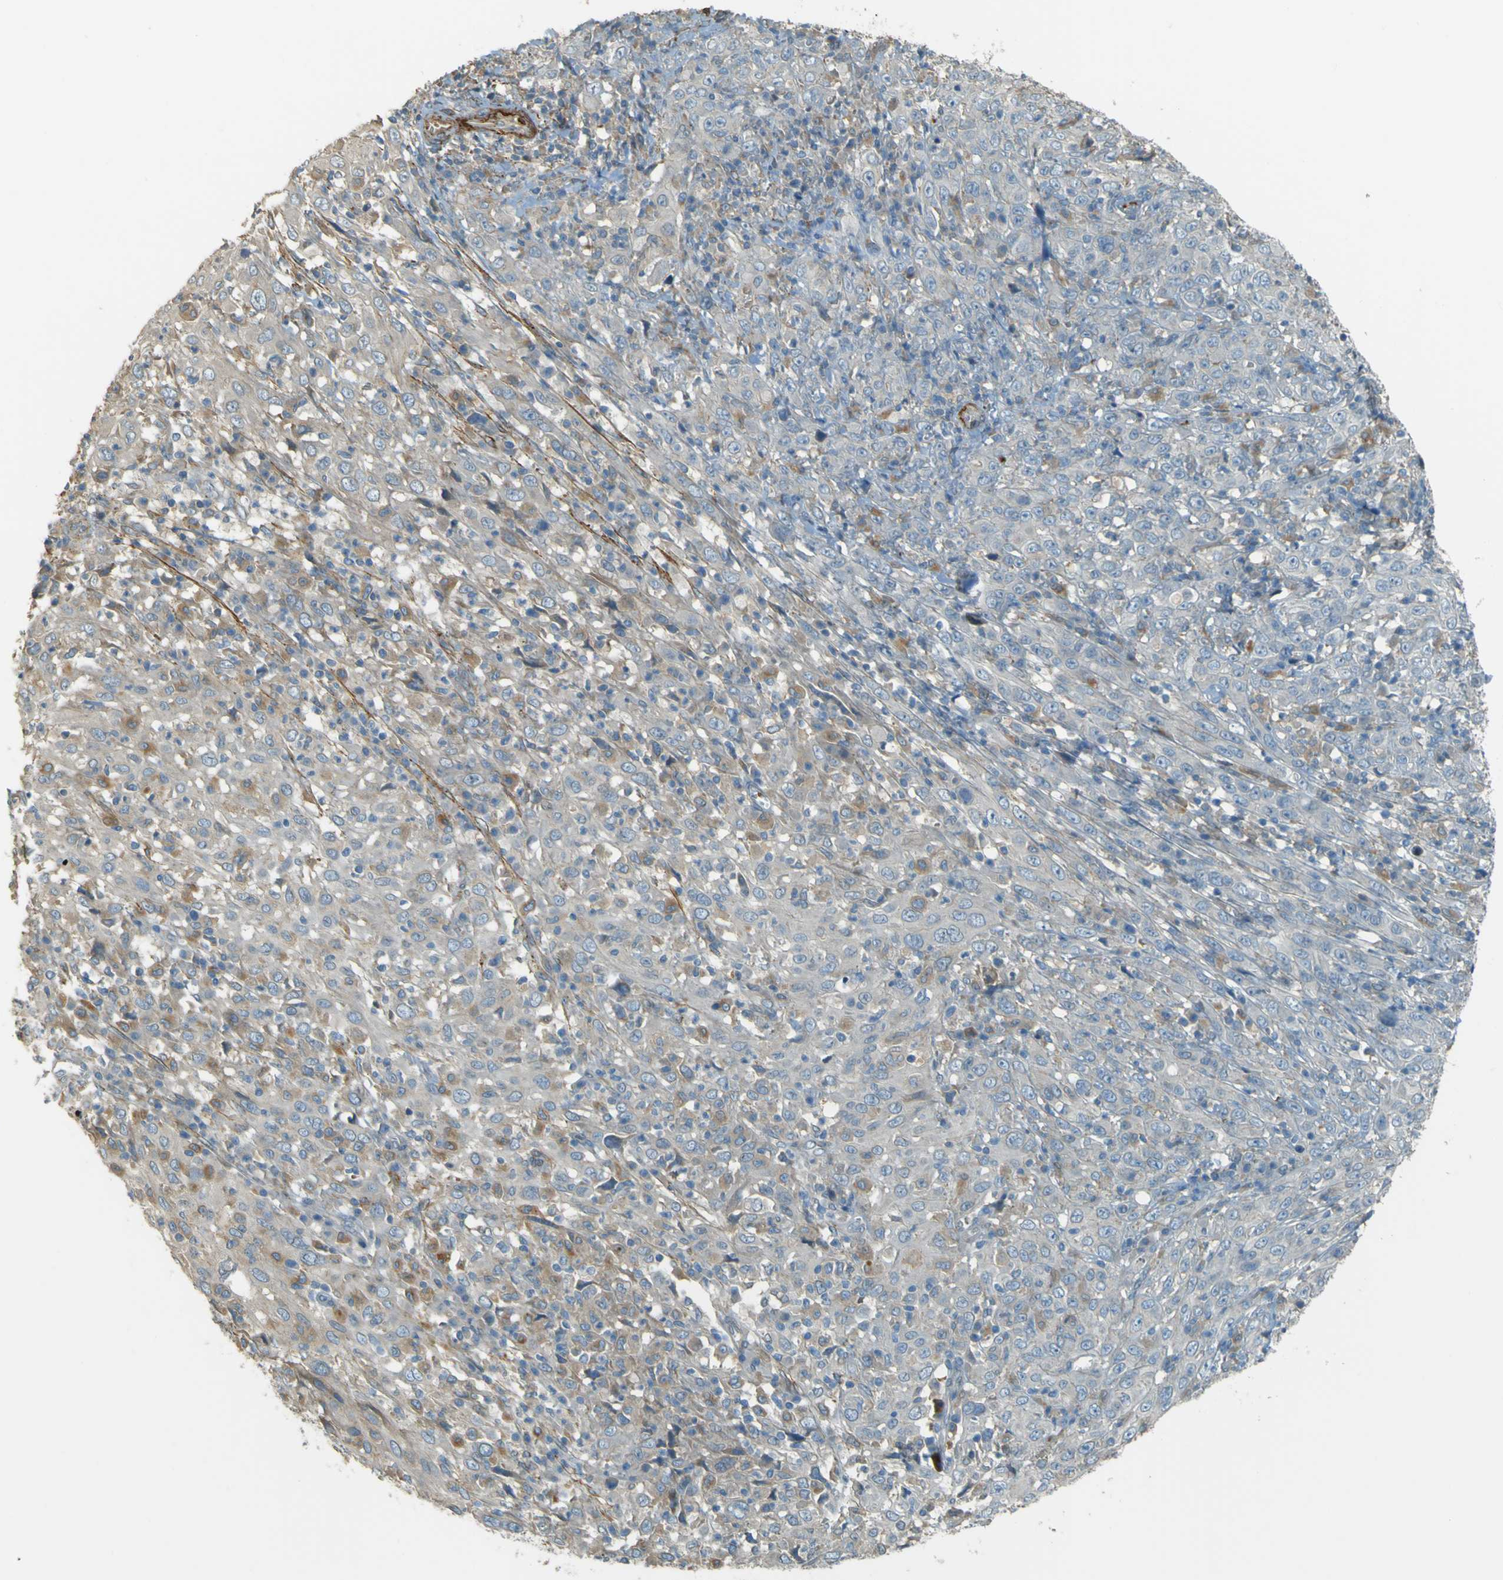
{"staining": {"intensity": "negative", "quantity": "none", "location": "none"}, "tissue": "cervical cancer", "cell_type": "Tumor cells", "image_type": "cancer", "snomed": [{"axis": "morphology", "description": "Squamous cell carcinoma, NOS"}, {"axis": "topography", "description": "Cervix"}], "caption": "Tumor cells are negative for brown protein staining in cervical squamous cell carcinoma.", "gene": "NEXN", "patient": {"sex": "female", "age": 46}}